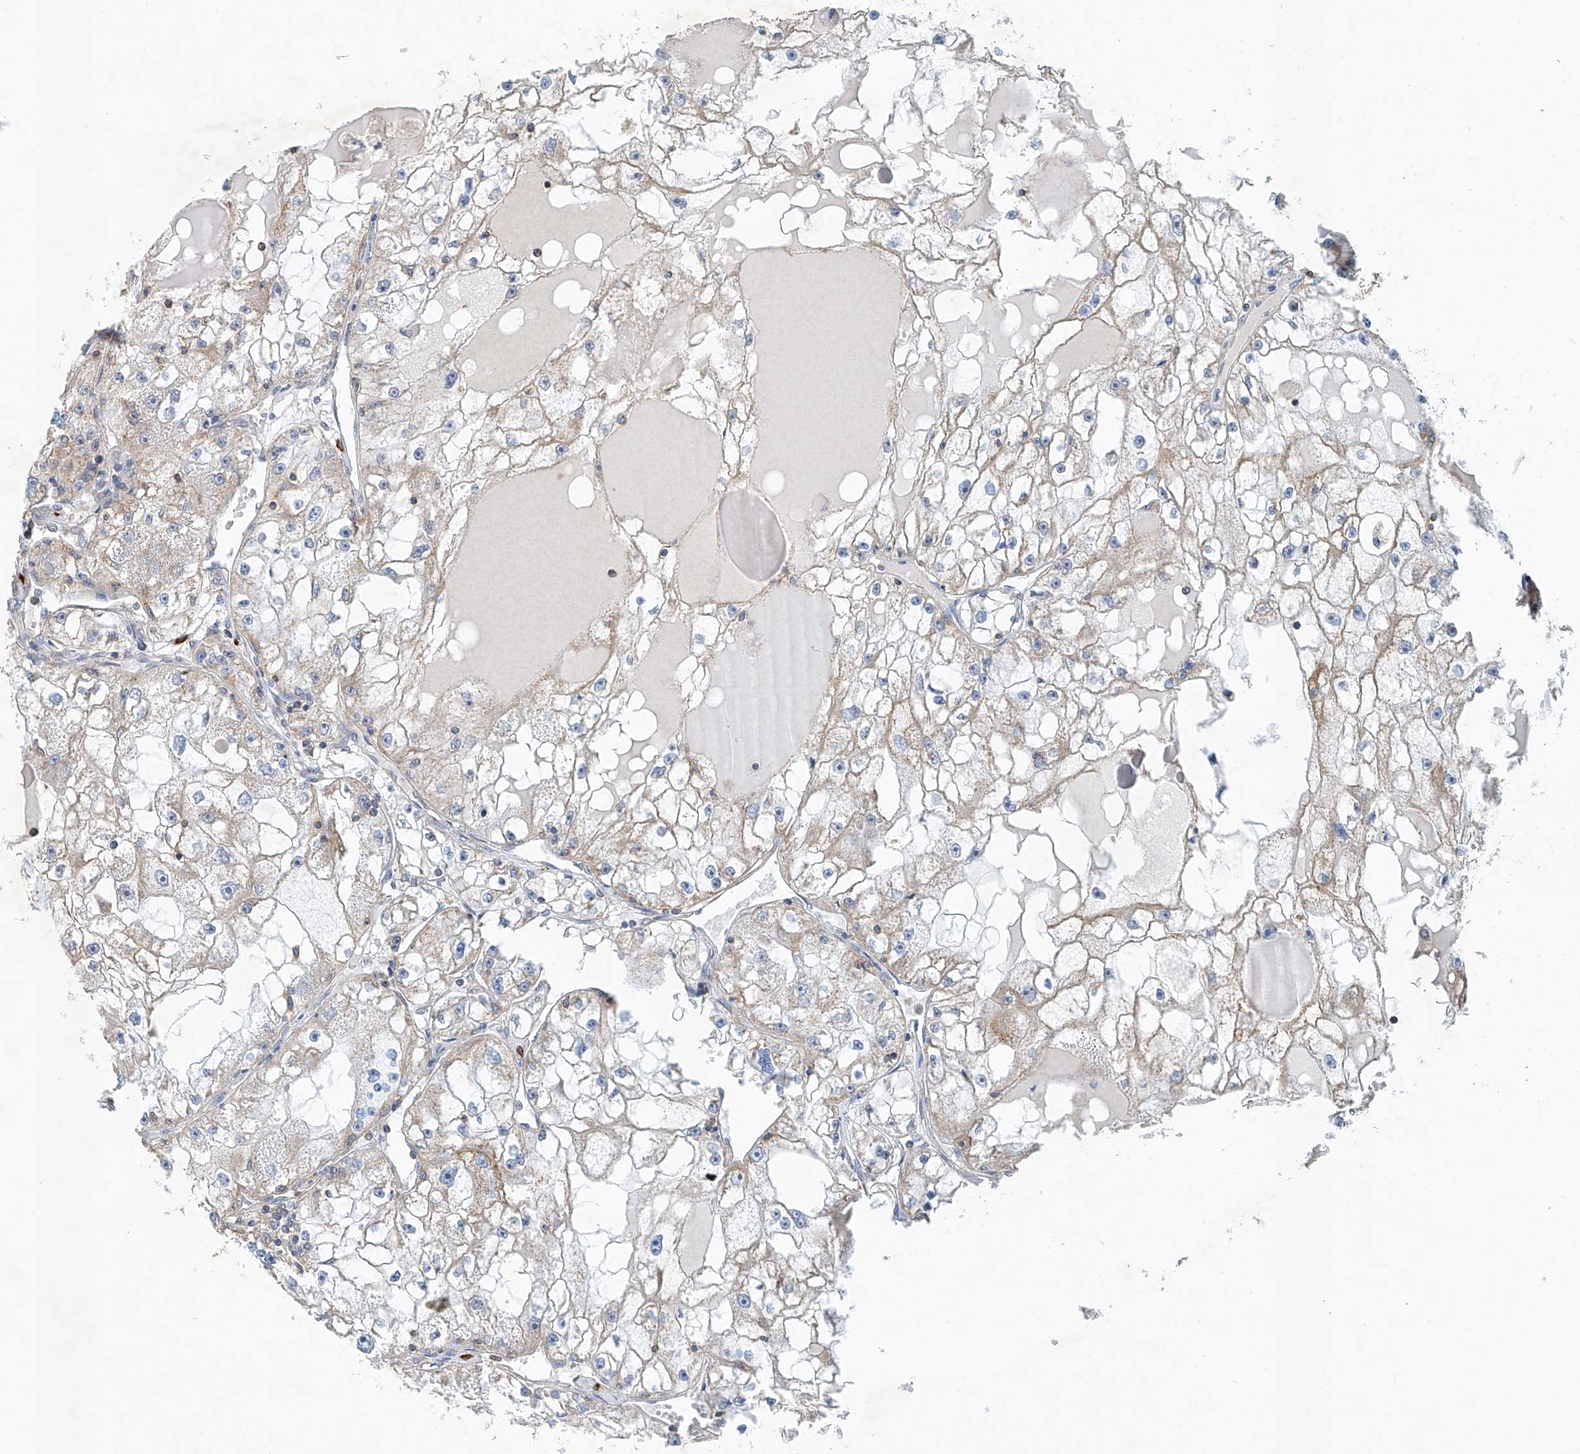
{"staining": {"intensity": "moderate", "quantity": "25%-75%", "location": "cytoplasmic/membranous"}, "tissue": "renal cancer", "cell_type": "Tumor cells", "image_type": "cancer", "snomed": [{"axis": "morphology", "description": "Adenocarcinoma, NOS"}, {"axis": "topography", "description": "Kidney"}], "caption": "Renal cancer was stained to show a protein in brown. There is medium levels of moderate cytoplasmic/membranous positivity in approximately 25%-75% of tumor cells. (IHC, brightfield microscopy, high magnification).", "gene": "KLF15", "patient": {"sex": "male", "age": 56}}